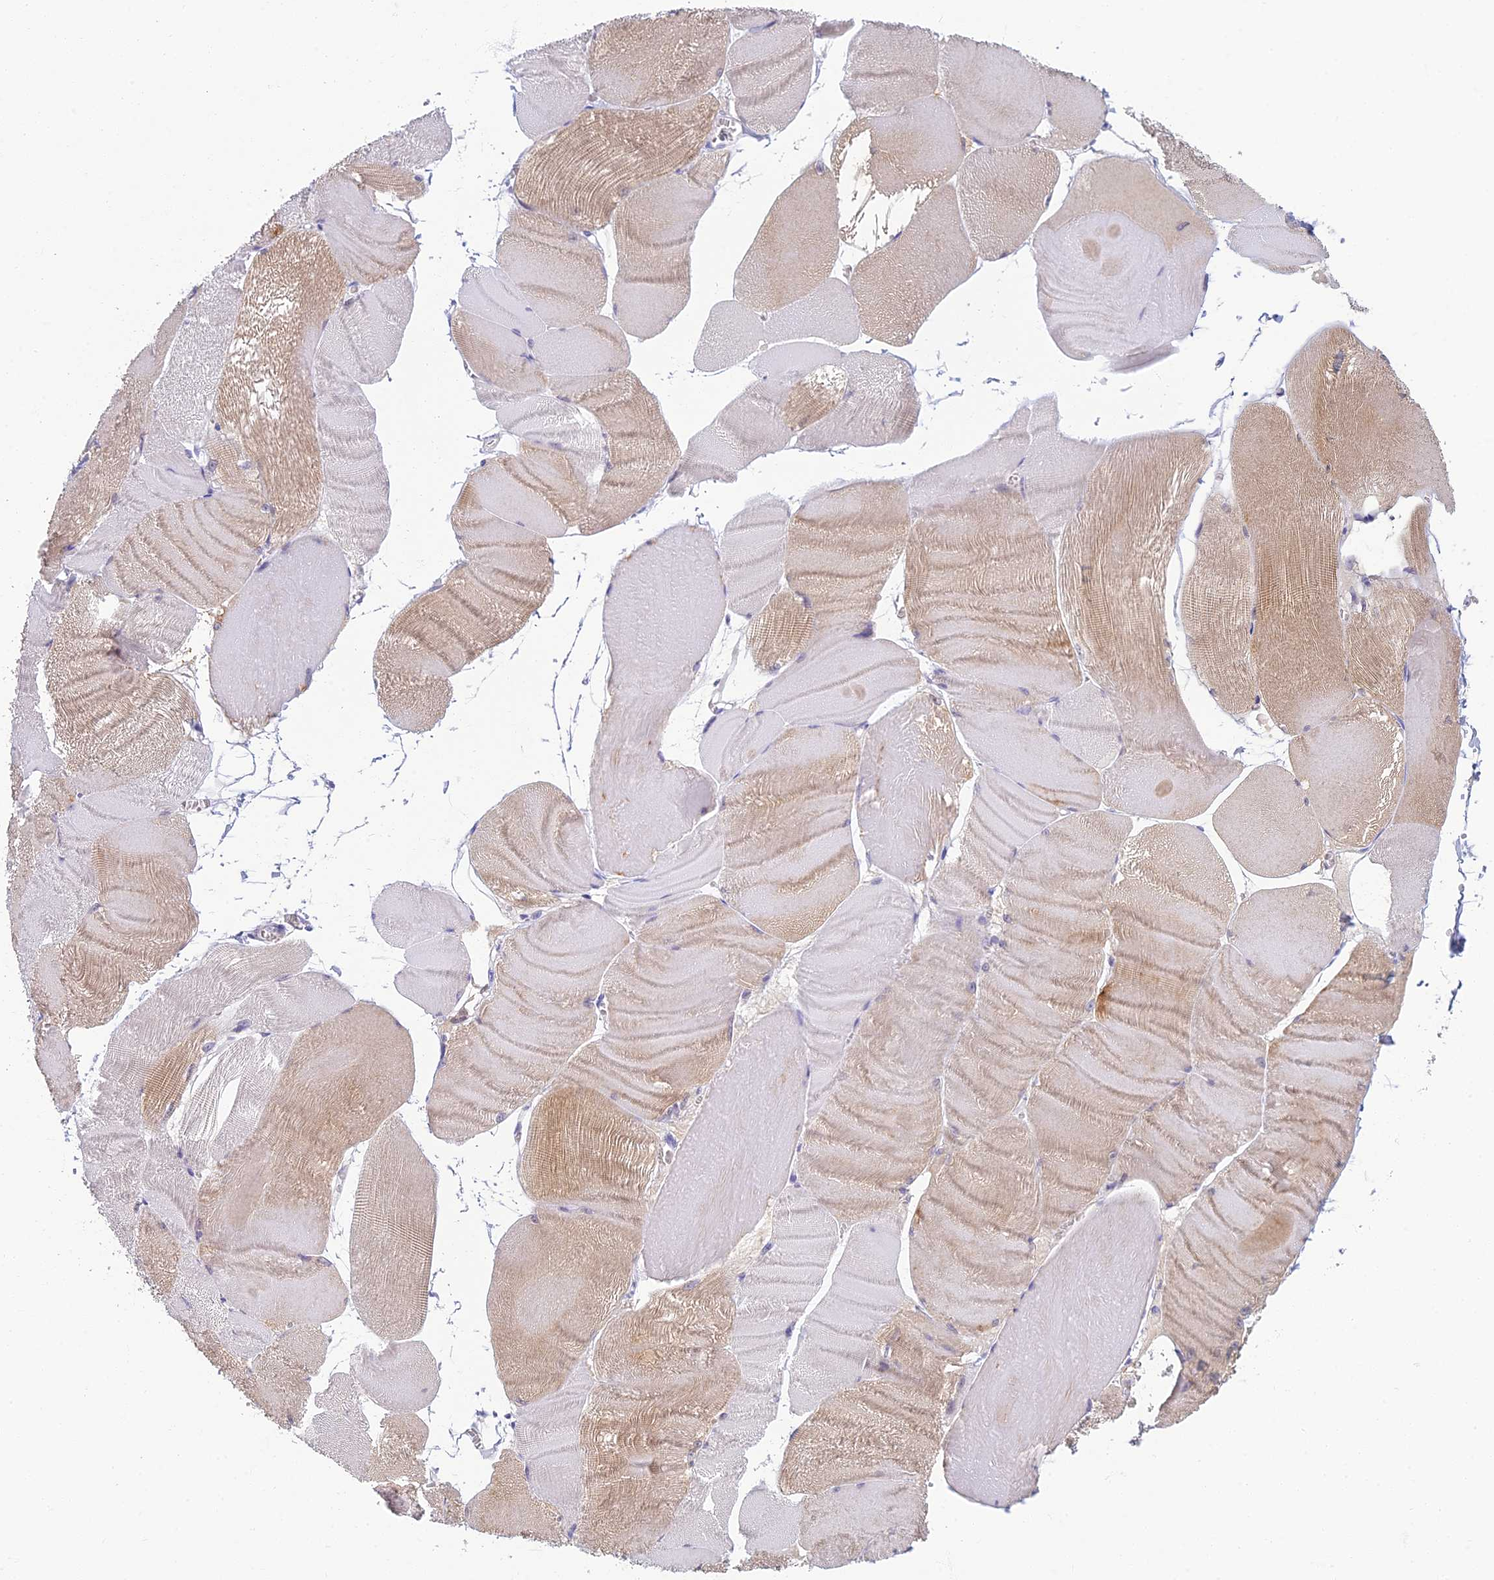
{"staining": {"intensity": "weak", "quantity": "25%-75%", "location": "cytoplasmic/membranous"}, "tissue": "skeletal muscle", "cell_type": "Myocytes", "image_type": "normal", "snomed": [{"axis": "morphology", "description": "Normal tissue, NOS"}, {"axis": "morphology", "description": "Basal cell carcinoma"}, {"axis": "topography", "description": "Skeletal muscle"}], "caption": "A histopathology image showing weak cytoplasmic/membranous positivity in approximately 25%-75% of myocytes in benign skeletal muscle, as visualized by brown immunohistochemical staining.", "gene": "SLC25A41", "patient": {"sex": "female", "age": 64}}